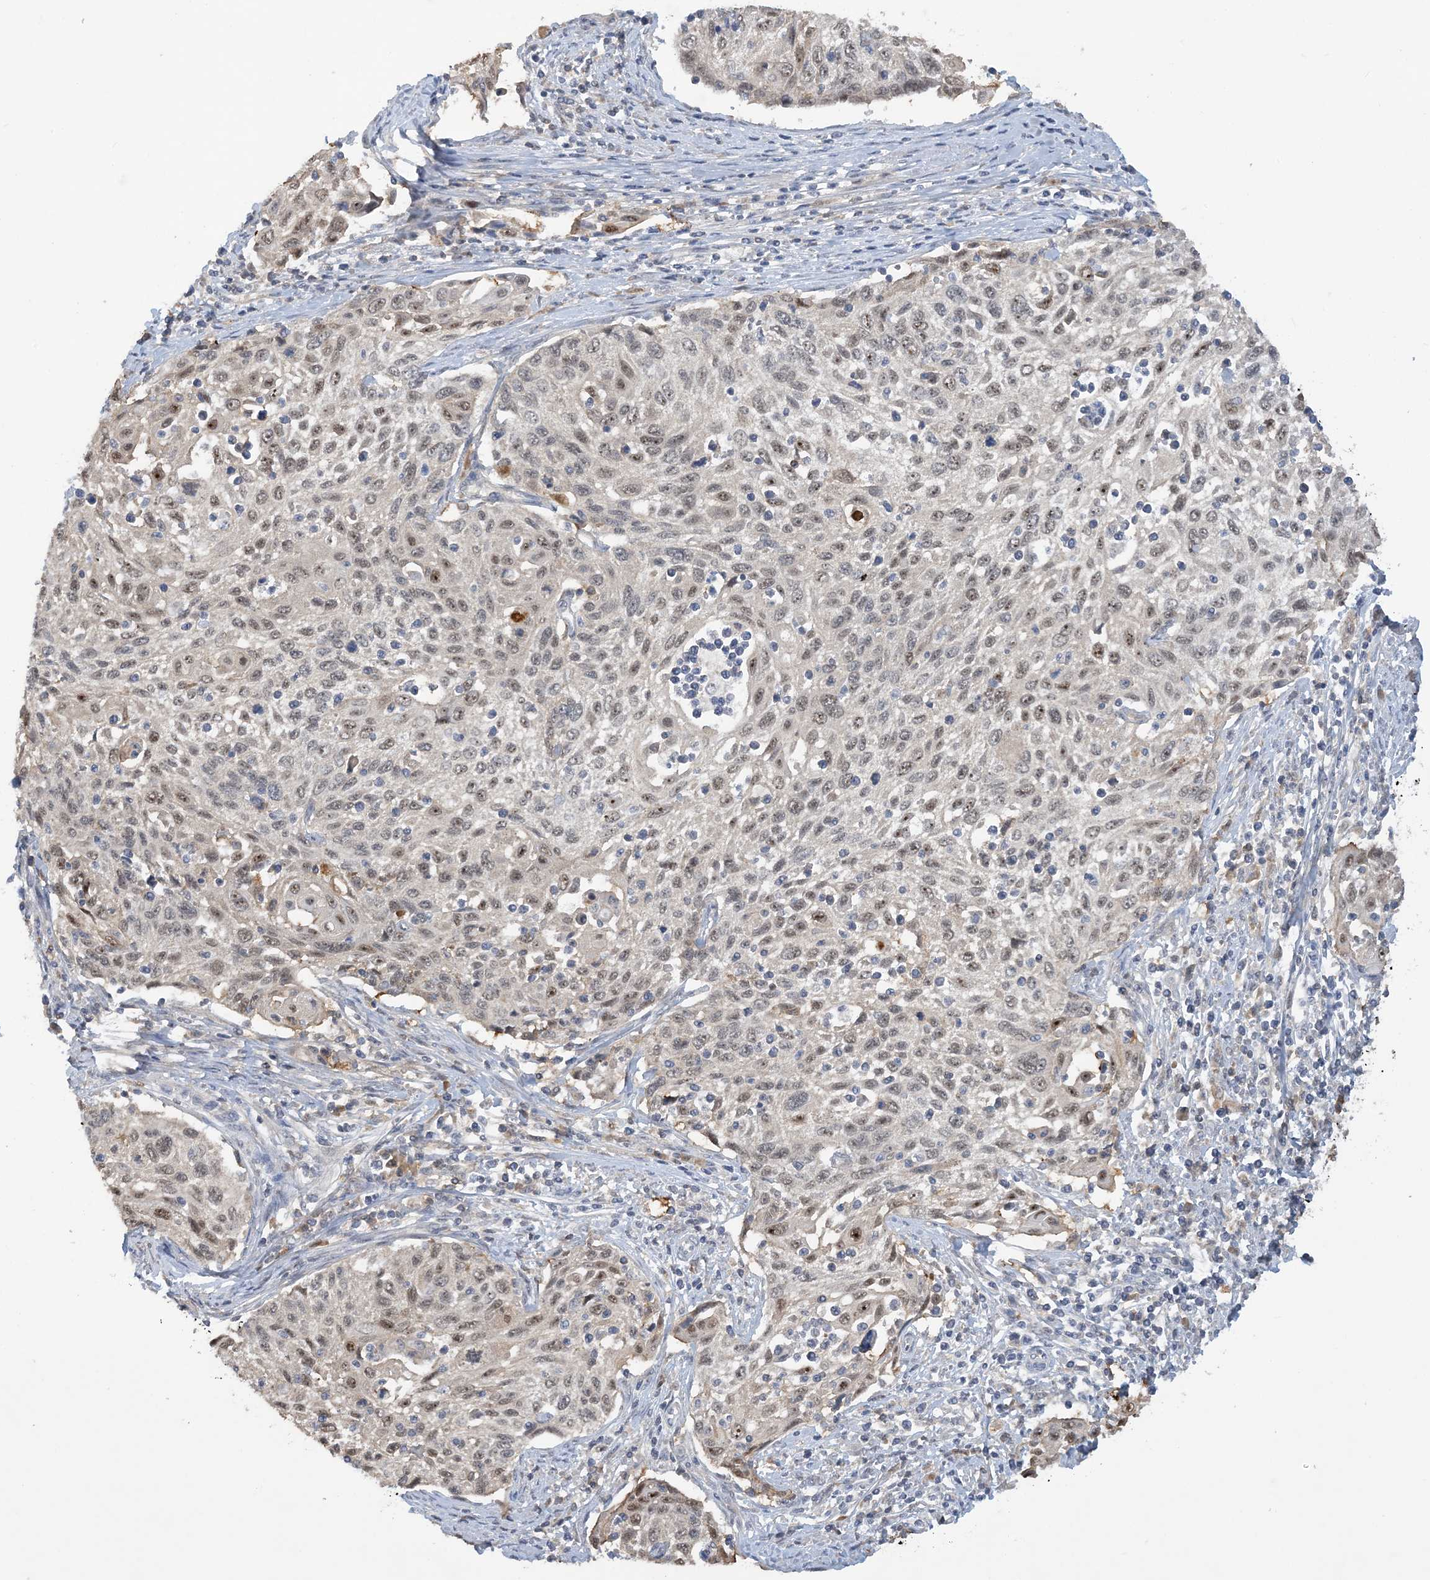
{"staining": {"intensity": "weak", "quantity": ">75%", "location": "nuclear"}, "tissue": "cervical cancer", "cell_type": "Tumor cells", "image_type": "cancer", "snomed": [{"axis": "morphology", "description": "Squamous cell carcinoma, NOS"}, {"axis": "topography", "description": "Cervix"}], "caption": "Tumor cells show low levels of weak nuclear positivity in about >75% of cells in squamous cell carcinoma (cervical). Ihc stains the protein of interest in brown and the nuclei are stained blue.", "gene": "UBE2E1", "patient": {"sex": "female", "age": 70}}